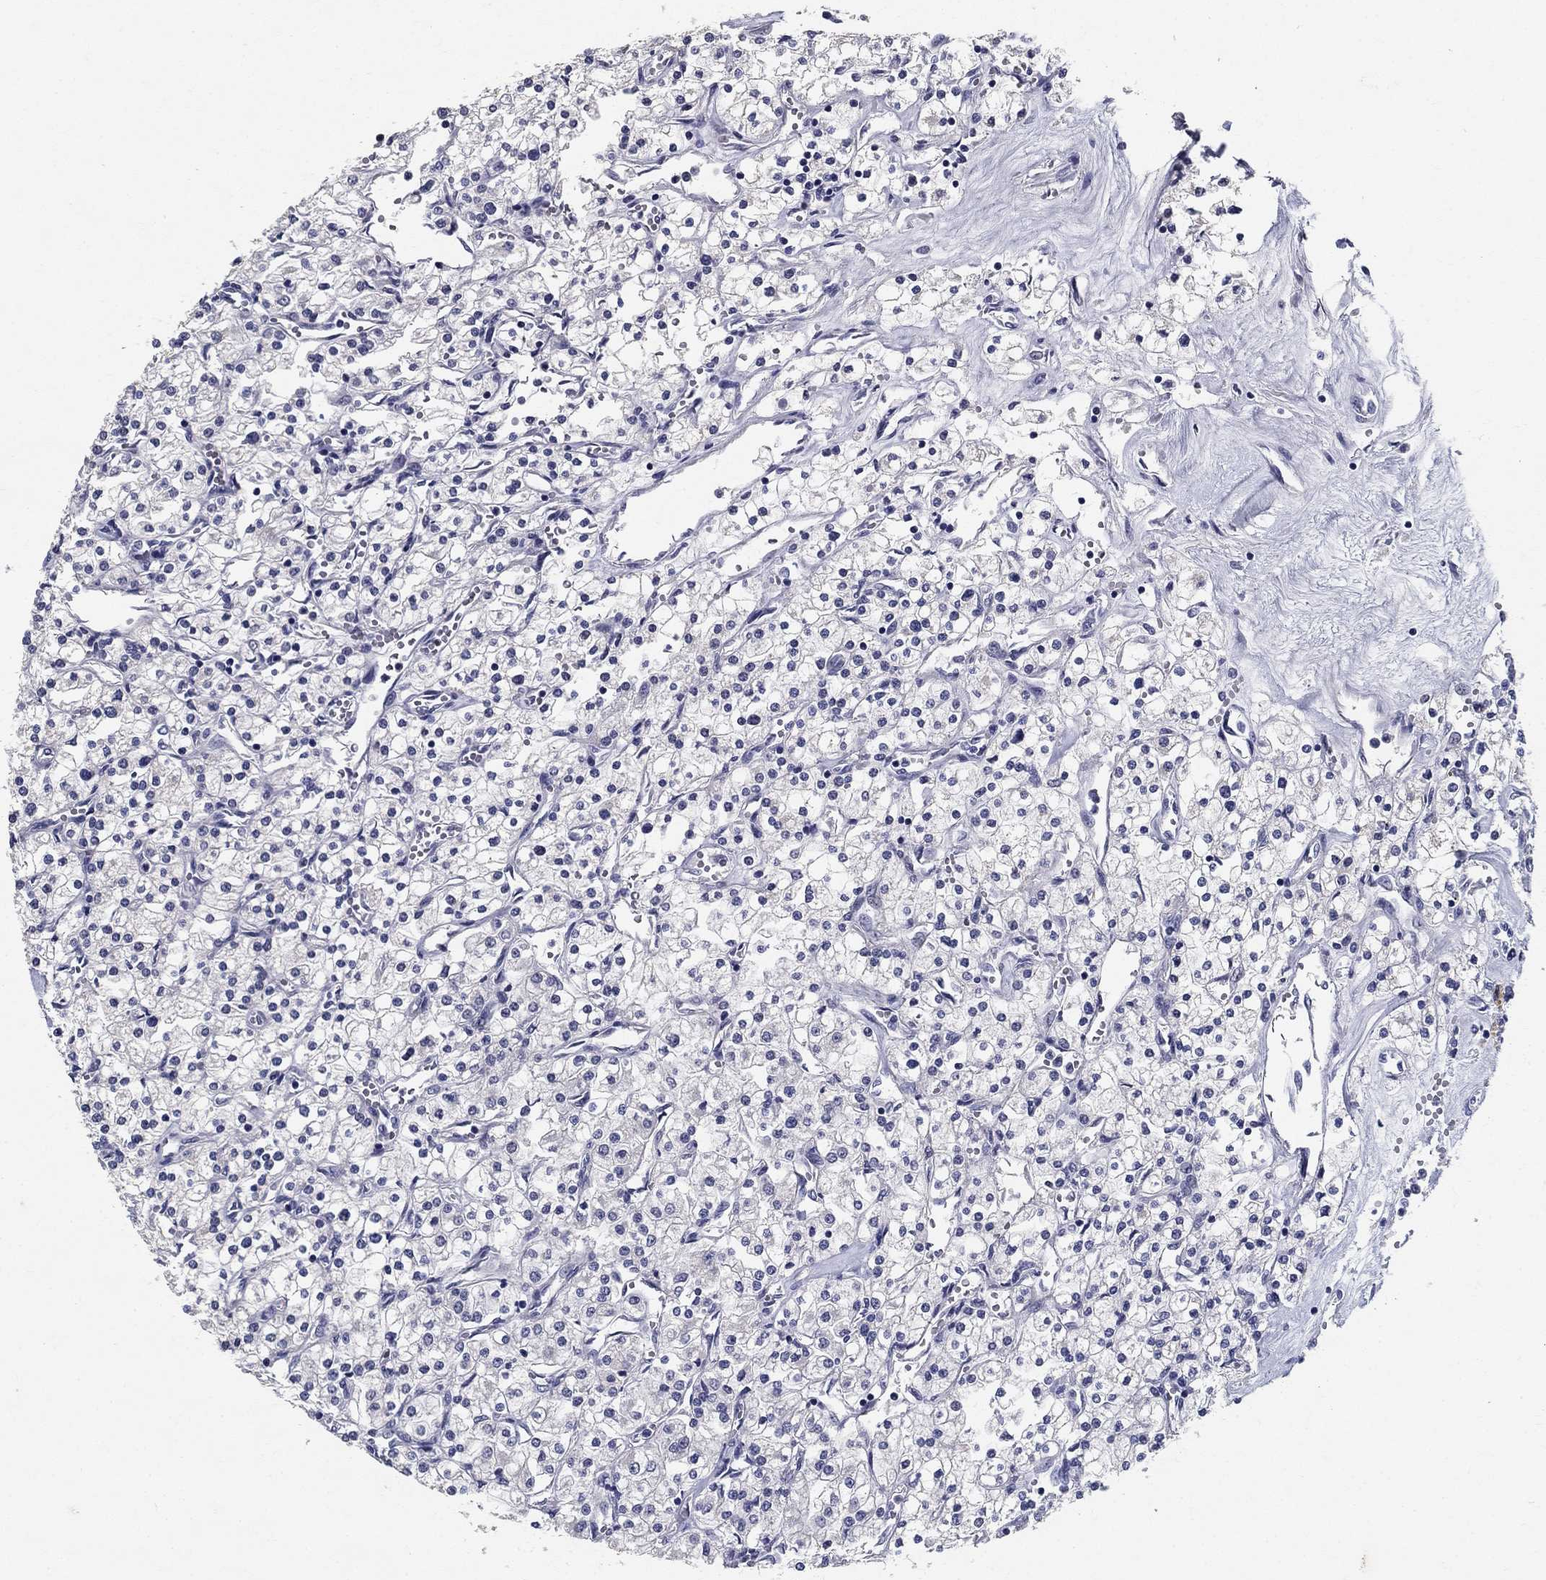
{"staining": {"intensity": "negative", "quantity": "none", "location": "none"}, "tissue": "renal cancer", "cell_type": "Tumor cells", "image_type": "cancer", "snomed": [{"axis": "morphology", "description": "Adenocarcinoma, NOS"}, {"axis": "topography", "description": "Kidney"}], "caption": "The image shows no staining of tumor cells in renal cancer. The staining is performed using DAB brown chromogen with nuclei counter-stained in using hematoxylin.", "gene": "POMC", "patient": {"sex": "male", "age": 80}}